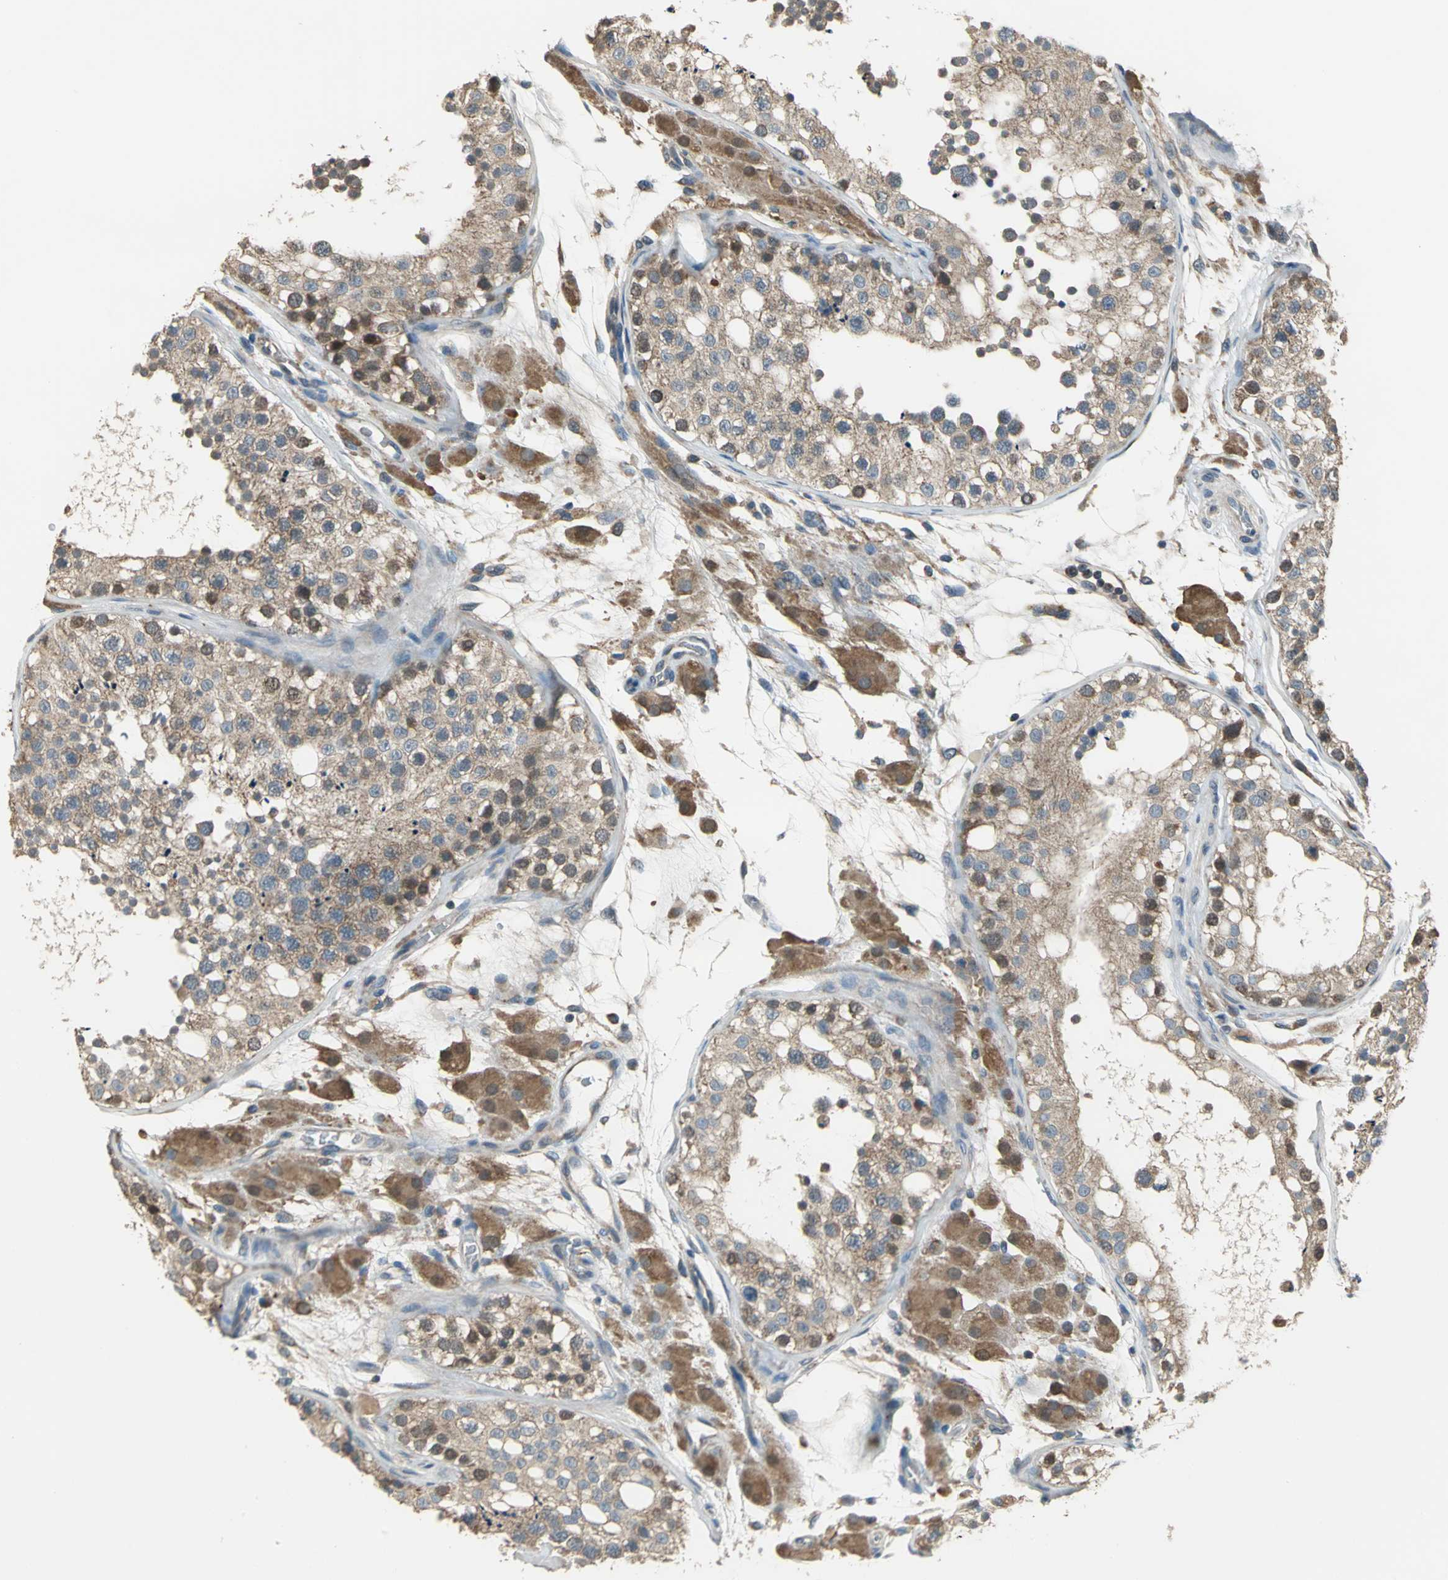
{"staining": {"intensity": "moderate", "quantity": ">75%", "location": "cytoplasmic/membranous"}, "tissue": "testis", "cell_type": "Cells in seminiferous ducts", "image_type": "normal", "snomed": [{"axis": "morphology", "description": "Normal tissue, NOS"}, {"axis": "topography", "description": "Testis"}], "caption": "High-magnification brightfield microscopy of benign testis stained with DAB (brown) and counterstained with hematoxylin (blue). cells in seminiferous ducts exhibit moderate cytoplasmic/membranous expression is present in approximately>75% of cells.", "gene": "TRAK1", "patient": {"sex": "male", "age": 26}}